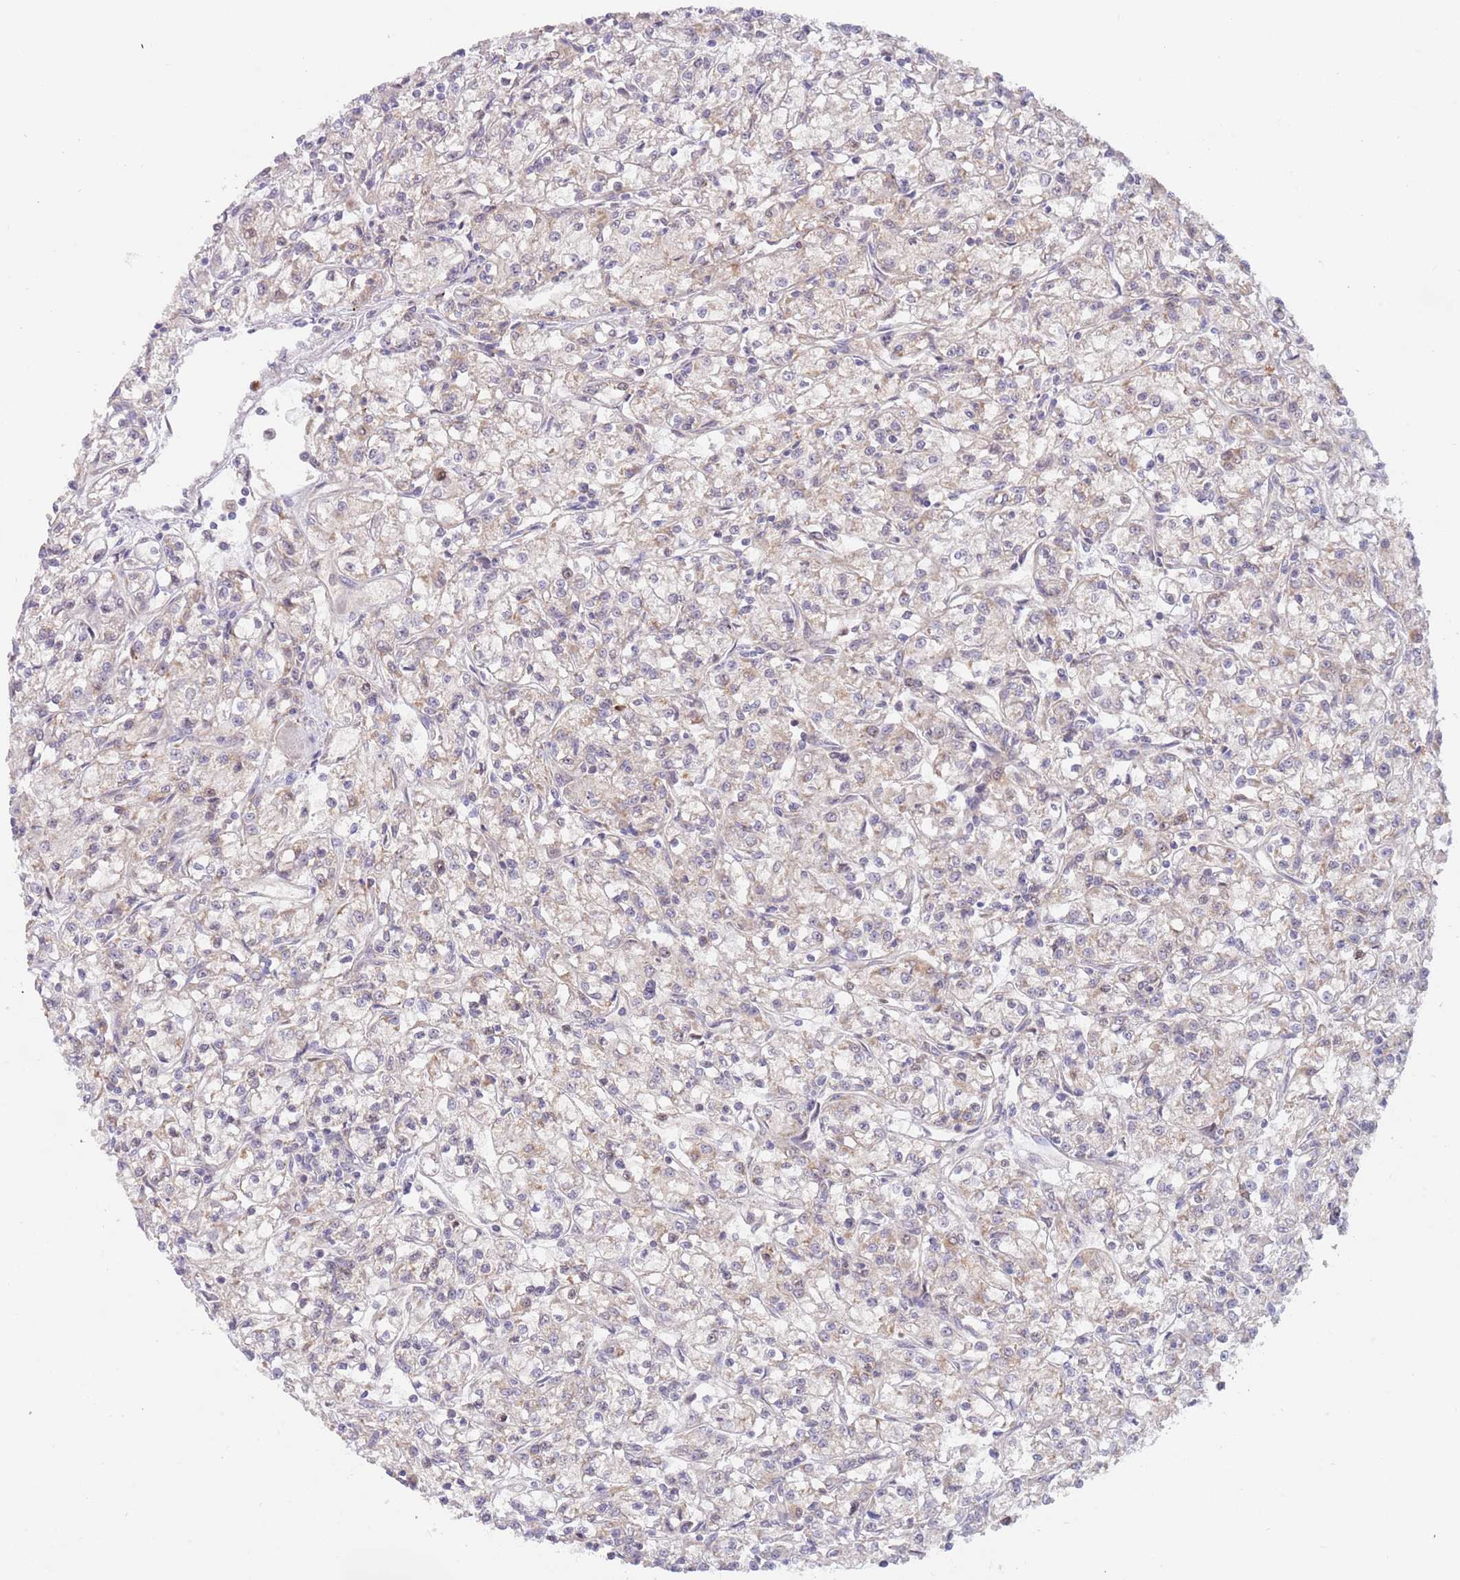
{"staining": {"intensity": "negative", "quantity": "none", "location": "none"}, "tissue": "renal cancer", "cell_type": "Tumor cells", "image_type": "cancer", "snomed": [{"axis": "morphology", "description": "Adenocarcinoma, NOS"}, {"axis": "topography", "description": "Kidney"}], "caption": "An immunohistochemistry (IHC) image of adenocarcinoma (renal) is shown. There is no staining in tumor cells of adenocarcinoma (renal).", "gene": "TIMM13", "patient": {"sex": "female", "age": 59}}